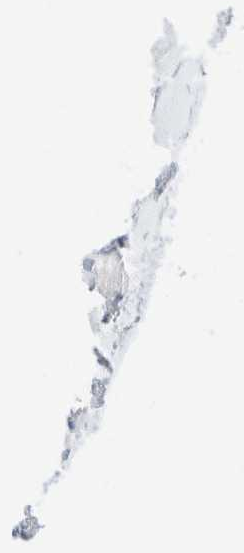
{"staining": {"intensity": "strong", "quantity": ">75%", "location": "cytoplasmic/membranous"}, "tissue": "rectum", "cell_type": "Glandular cells", "image_type": "normal", "snomed": [{"axis": "morphology", "description": "Normal tissue, NOS"}, {"axis": "topography", "description": "Rectum"}], "caption": "High-power microscopy captured an immunohistochemistry (IHC) photomicrograph of unremarkable rectum, revealing strong cytoplasmic/membranous staining in approximately >75% of glandular cells. Using DAB (brown) and hematoxylin (blue) stains, captured at high magnification using brightfield microscopy.", "gene": "KRT20", "patient": {"sex": "female", "age": 24}}